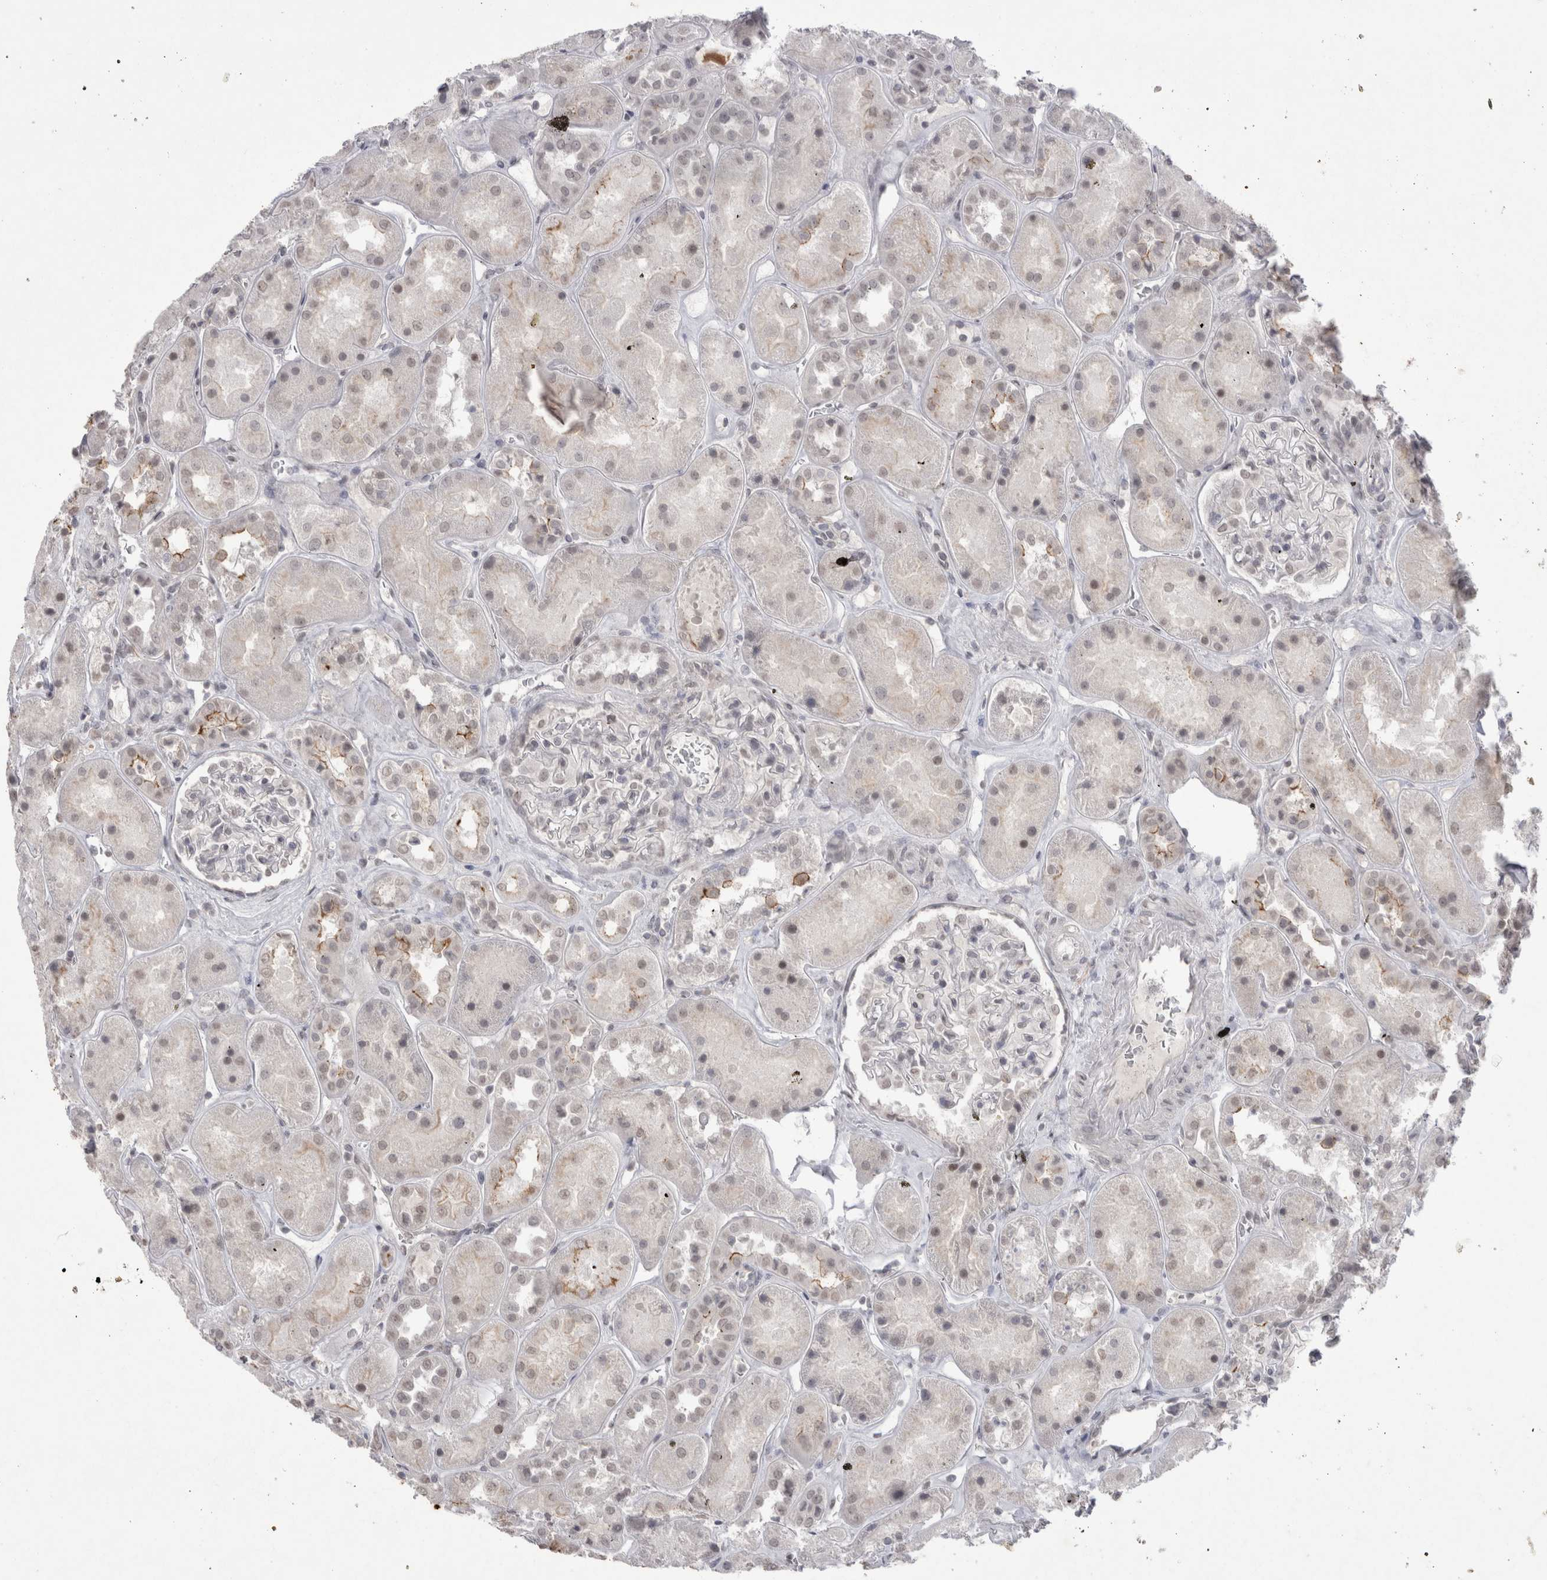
{"staining": {"intensity": "weak", "quantity": "<25%", "location": "nuclear"}, "tissue": "kidney", "cell_type": "Cells in glomeruli", "image_type": "normal", "snomed": [{"axis": "morphology", "description": "Normal tissue, NOS"}, {"axis": "topography", "description": "Kidney"}], "caption": "The image demonstrates no staining of cells in glomeruli in unremarkable kidney.", "gene": "DDX4", "patient": {"sex": "male", "age": 70}}